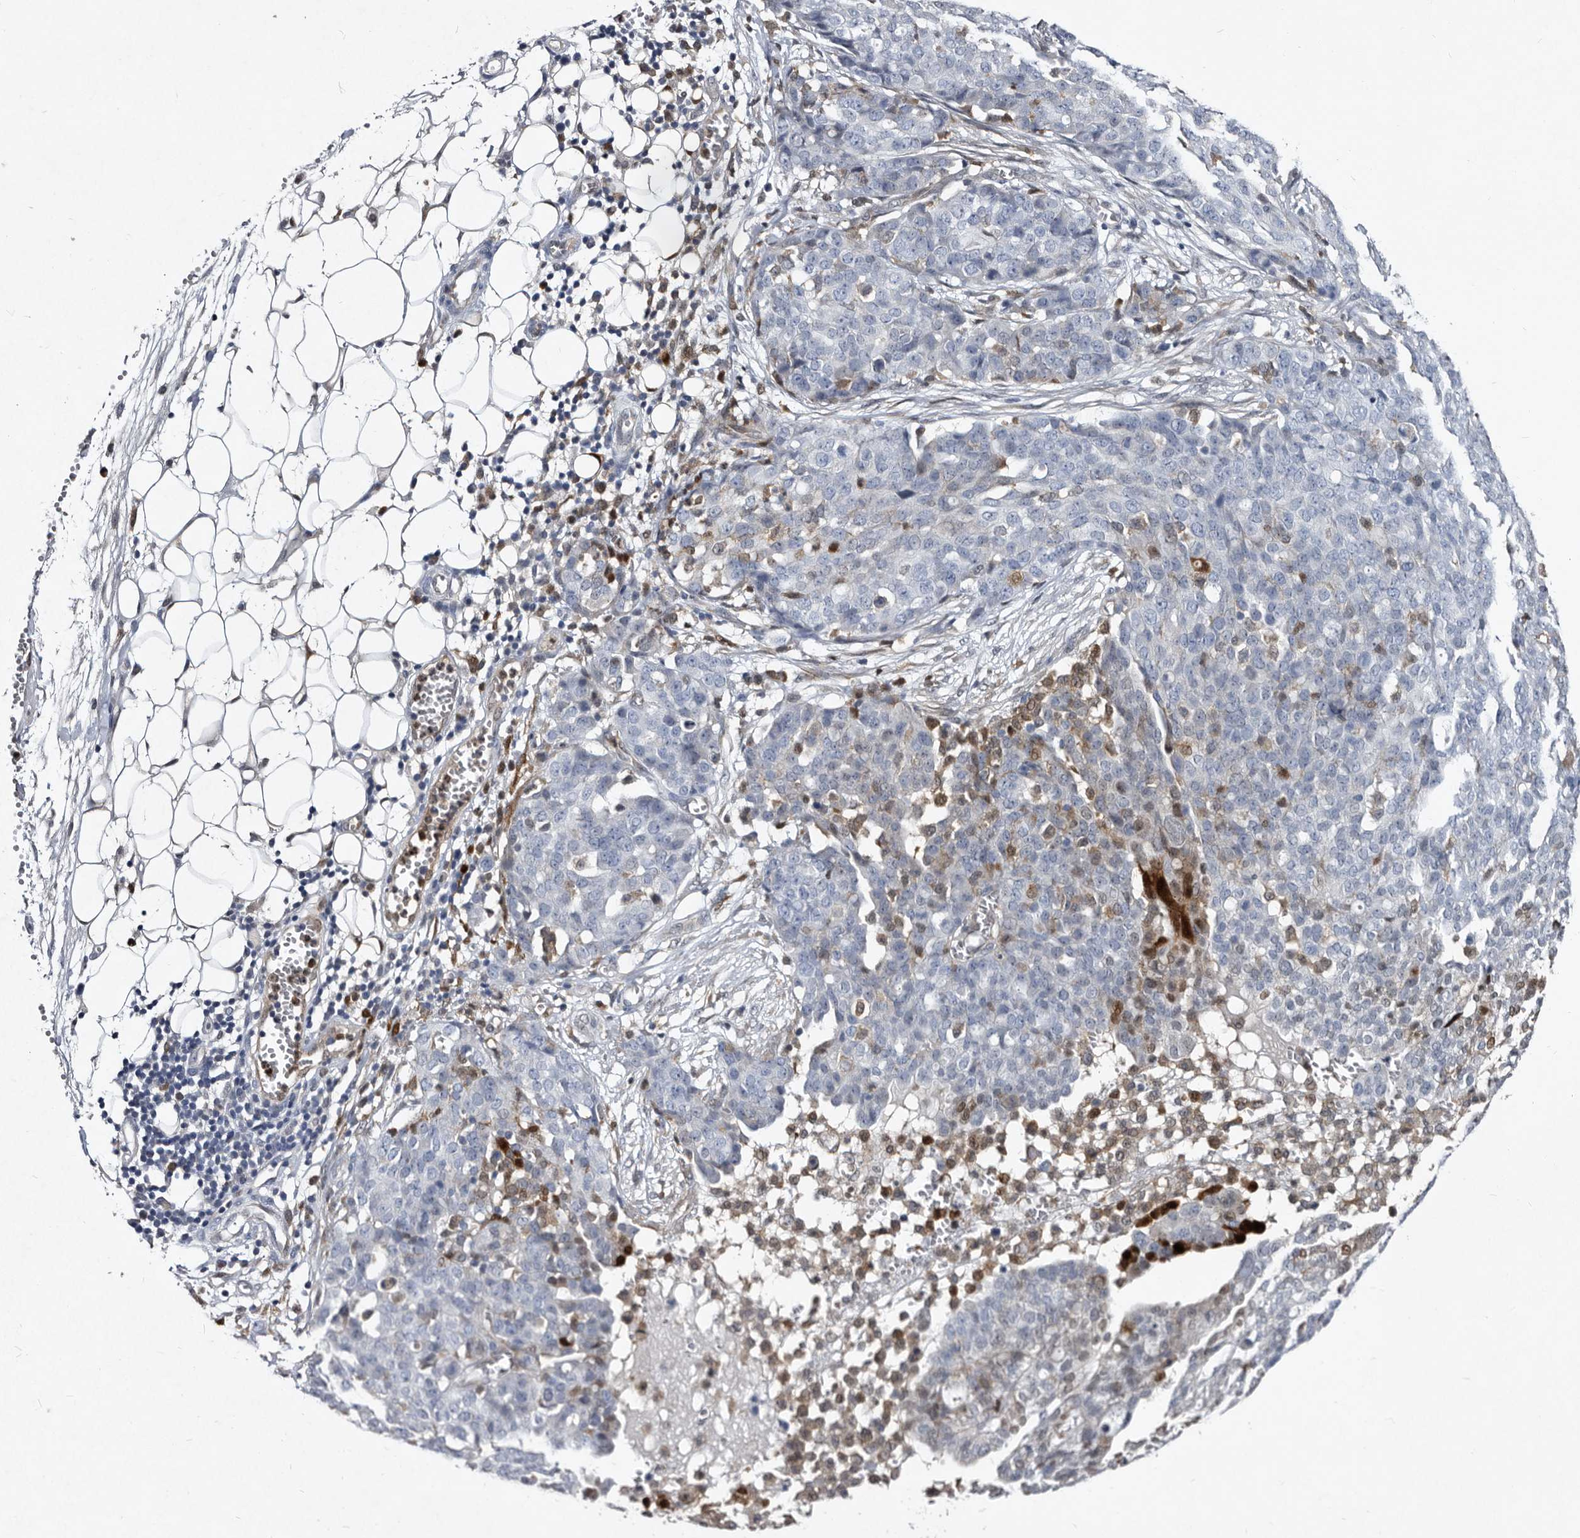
{"staining": {"intensity": "negative", "quantity": "none", "location": "none"}, "tissue": "ovarian cancer", "cell_type": "Tumor cells", "image_type": "cancer", "snomed": [{"axis": "morphology", "description": "Cystadenocarcinoma, serous, NOS"}, {"axis": "topography", "description": "Soft tissue"}, {"axis": "topography", "description": "Ovary"}], "caption": "Tumor cells are negative for brown protein staining in ovarian cancer.", "gene": "SERPINB8", "patient": {"sex": "female", "age": 57}}